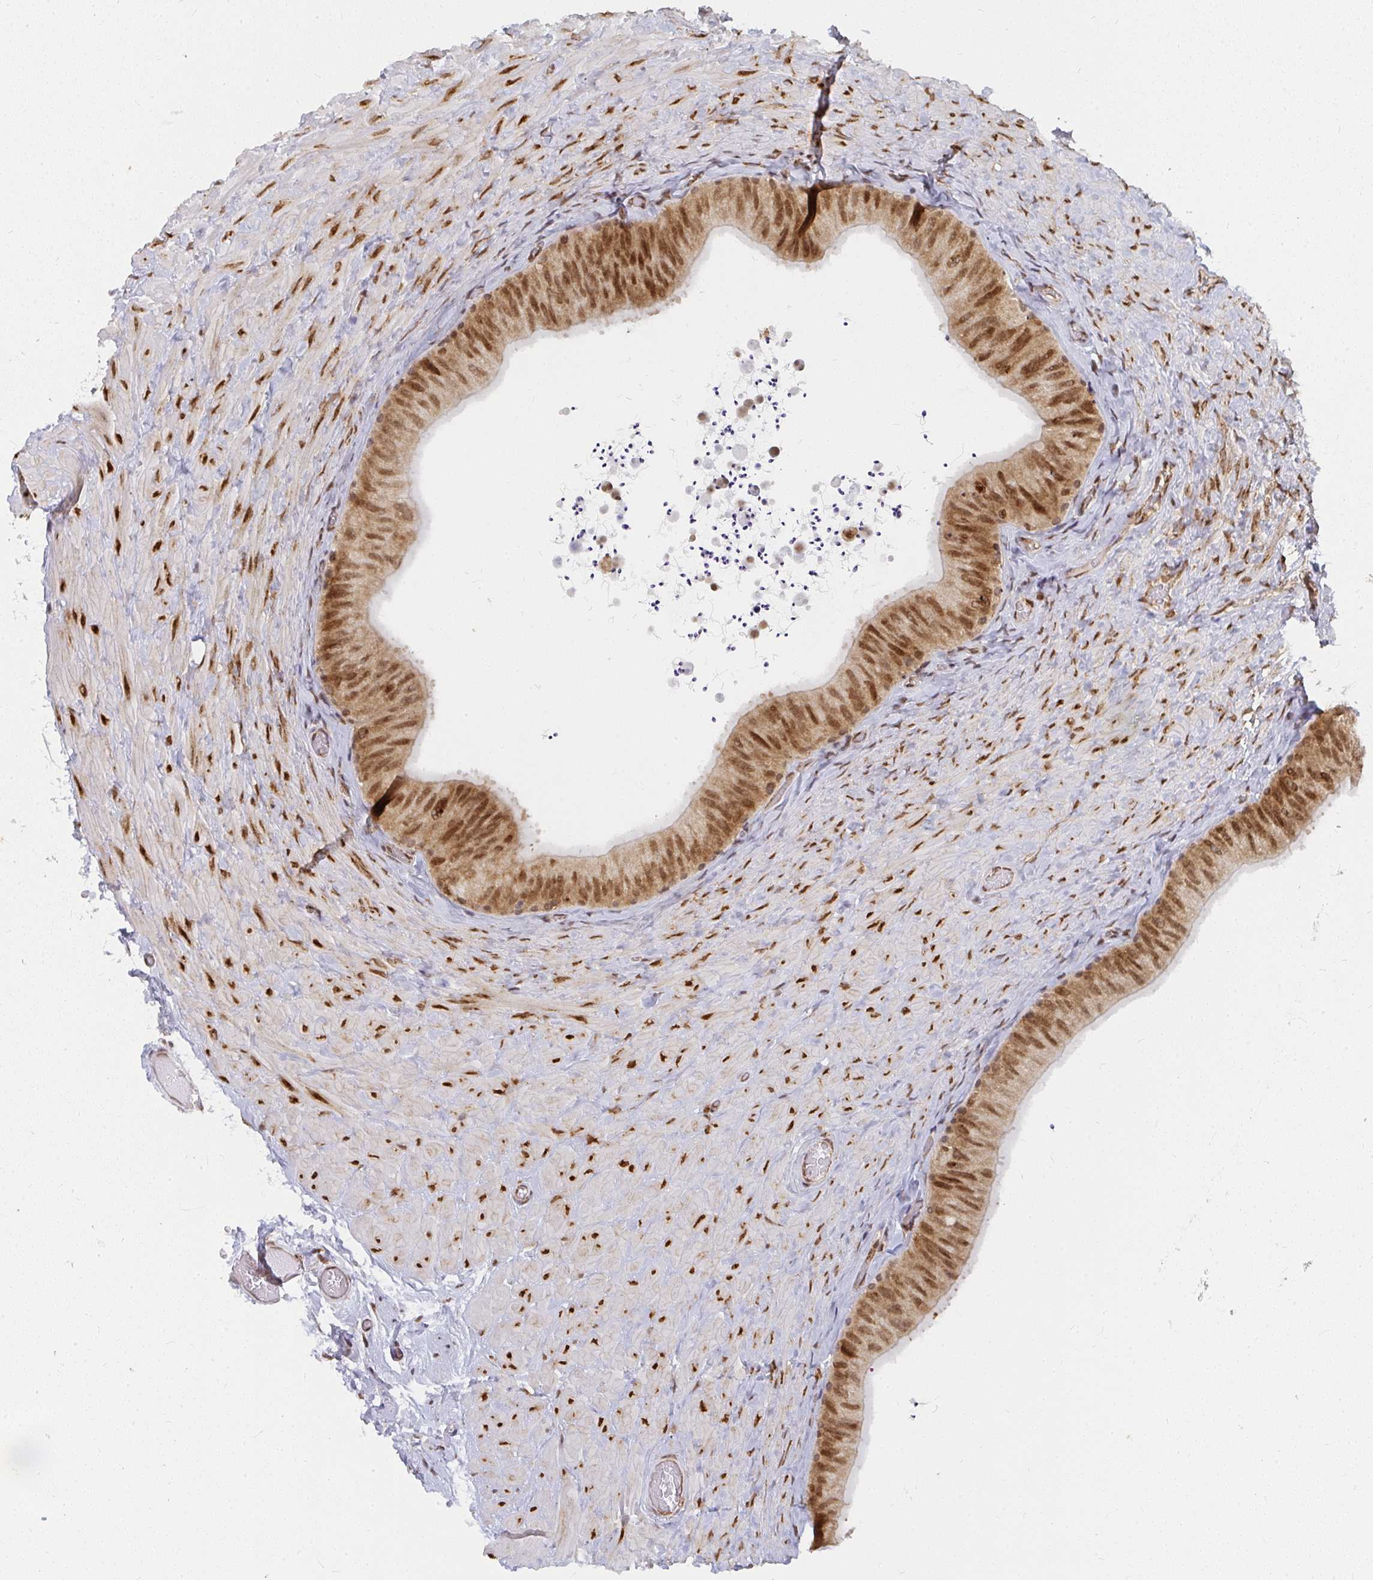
{"staining": {"intensity": "moderate", "quantity": ">75%", "location": "cytoplasmic/membranous,nuclear"}, "tissue": "epididymis", "cell_type": "Glandular cells", "image_type": "normal", "snomed": [{"axis": "morphology", "description": "Normal tissue, NOS"}, {"axis": "topography", "description": "Epididymis, spermatic cord, NOS"}, {"axis": "topography", "description": "Epididymis"}], "caption": "A micrograph of human epididymis stained for a protein shows moderate cytoplasmic/membranous,nuclear brown staining in glandular cells.", "gene": "SYNCRIP", "patient": {"sex": "male", "age": 31}}